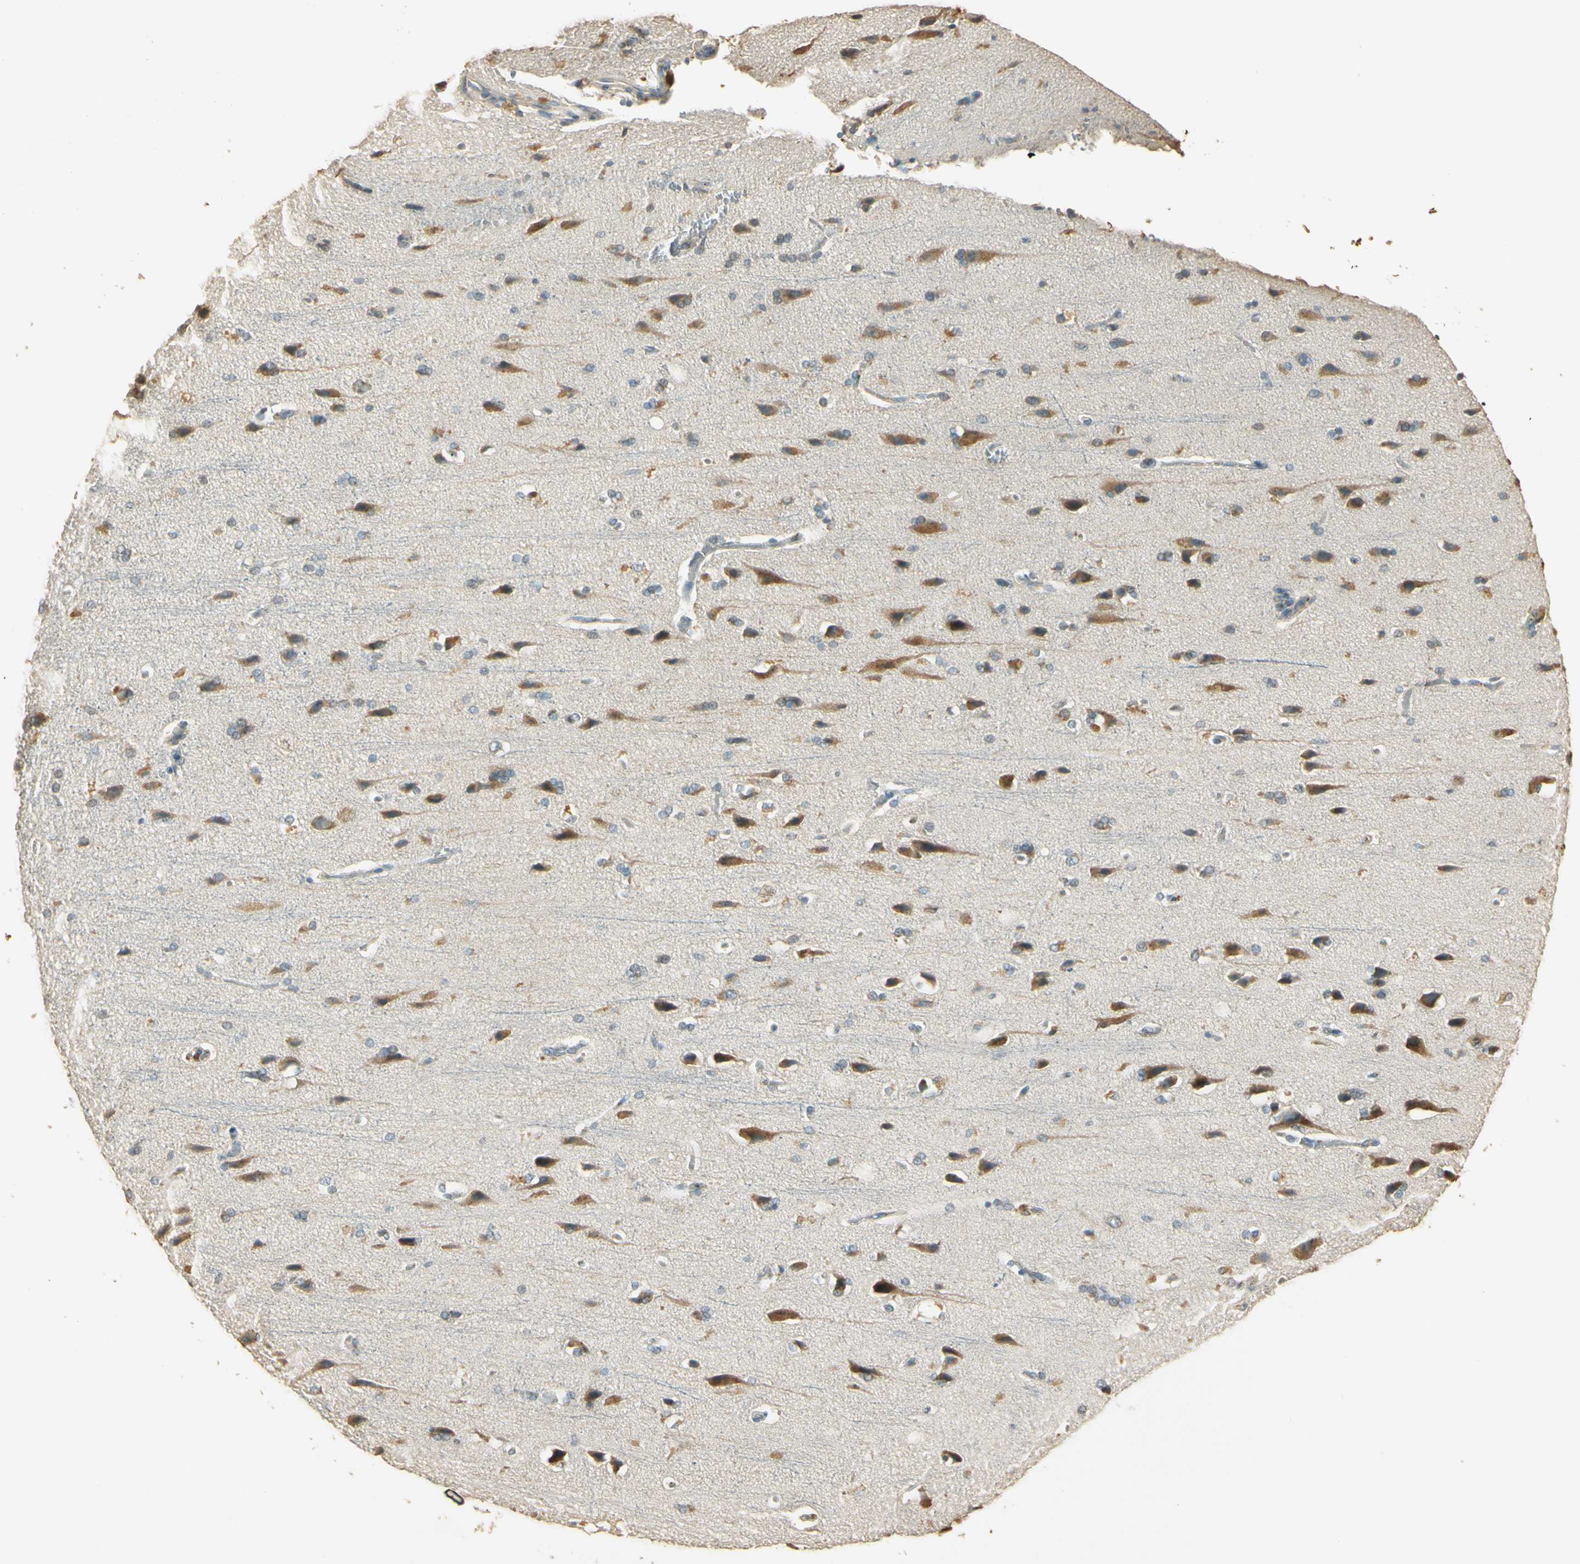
{"staining": {"intensity": "weak", "quantity": "25%-75%", "location": "cytoplasmic/membranous"}, "tissue": "cerebral cortex", "cell_type": "Endothelial cells", "image_type": "normal", "snomed": [{"axis": "morphology", "description": "Normal tissue, NOS"}, {"axis": "topography", "description": "Cerebral cortex"}], "caption": "Protein analysis of normal cerebral cortex demonstrates weak cytoplasmic/membranous positivity in about 25%-75% of endothelial cells.", "gene": "UXS1", "patient": {"sex": "male", "age": 62}}